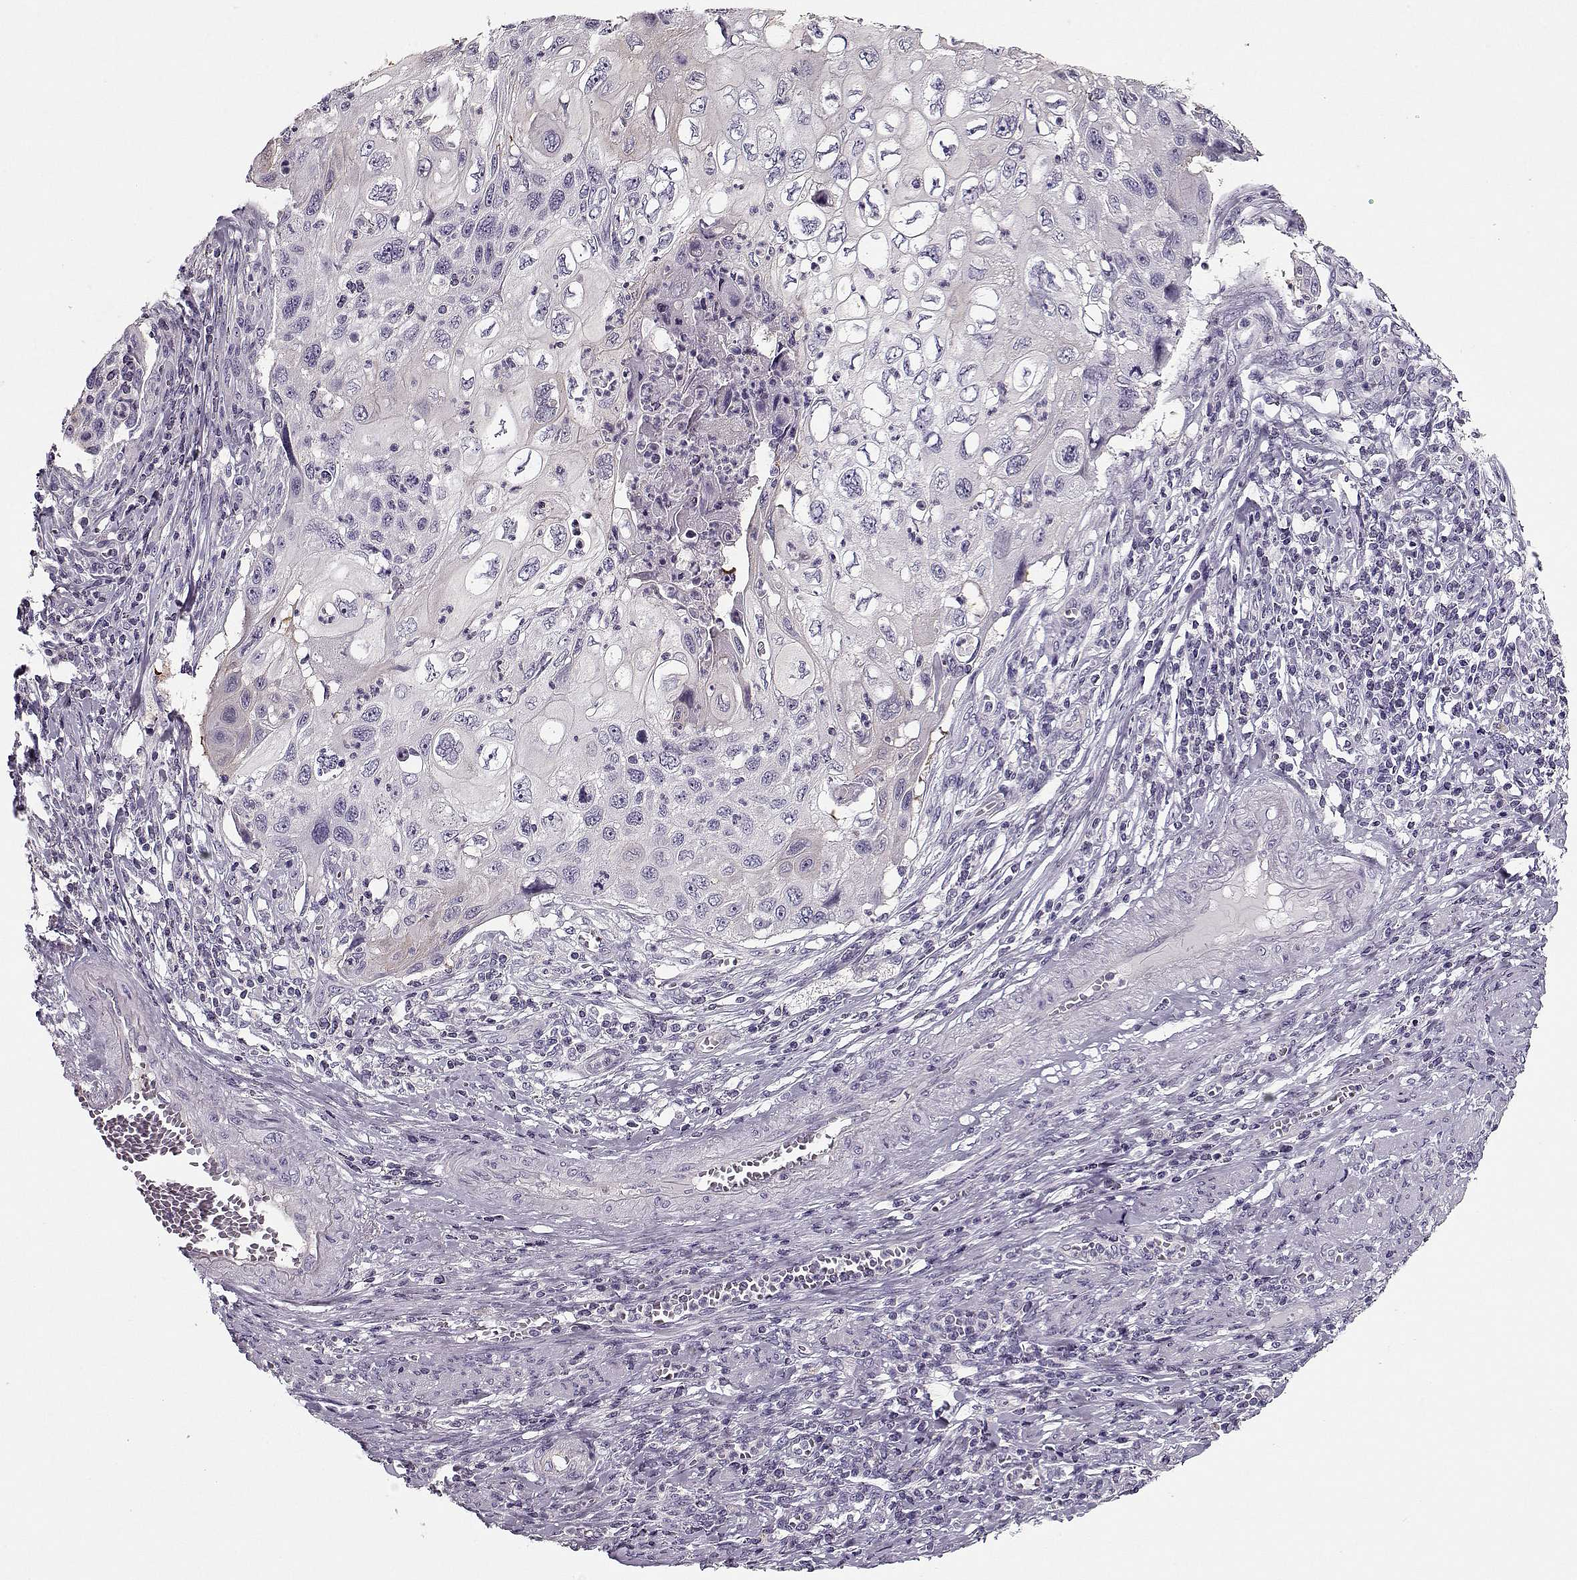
{"staining": {"intensity": "negative", "quantity": "none", "location": "none"}, "tissue": "cervical cancer", "cell_type": "Tumor cells", "image_type": "cancer", "snomed": [{"axis": "morphology", "description": "Squamous cell carcinoma, NOS"}, {"axis": "topography", "description": "Cervix"}], "caption": "Protein analysis of cervical squamous cell carcinoma demonstrates no significant positivity in tumor cells.", "gene": "CCDC136", "patient": {"sex": "female", "age": 70}}